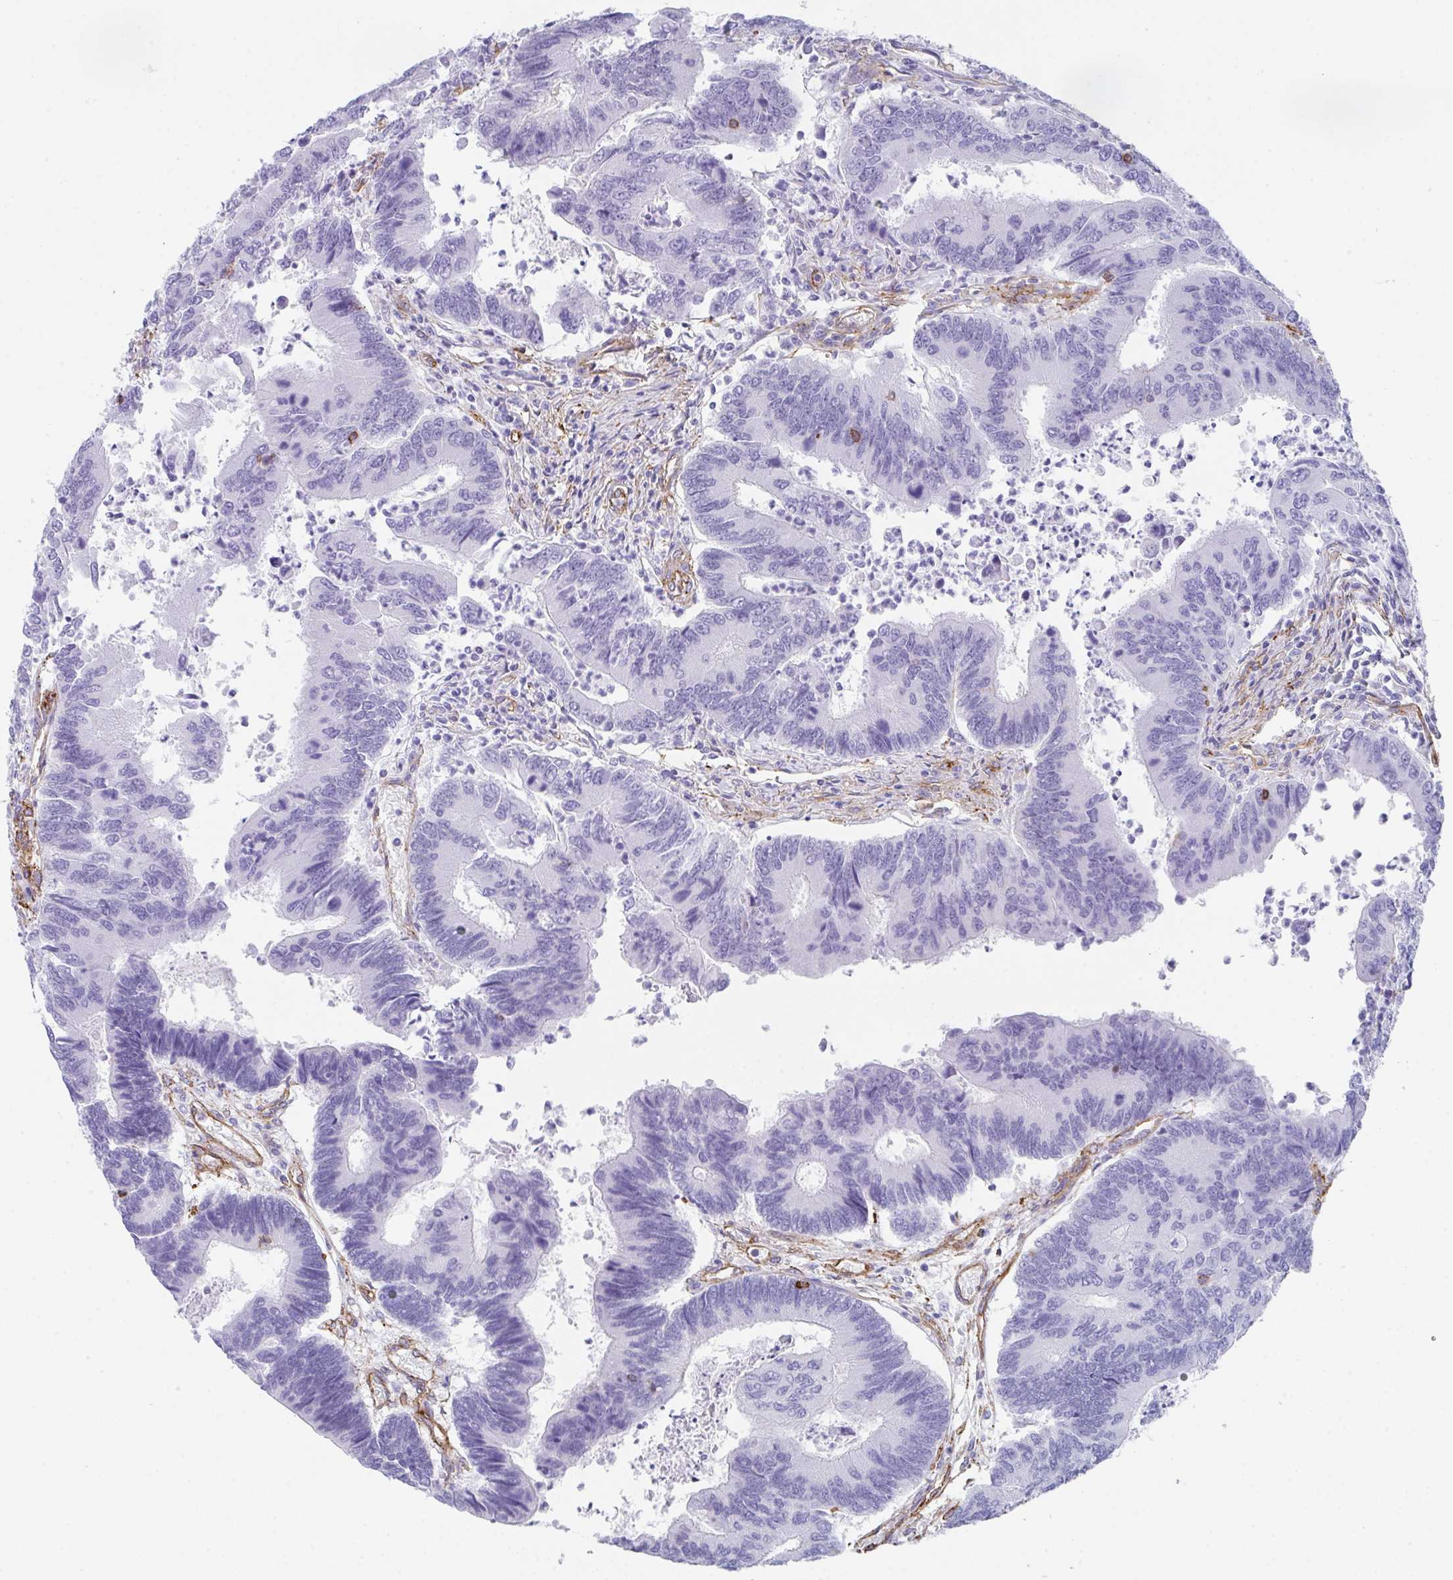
{"staining": {"intensity": "negative", "quantity": "none", "location": "none"}, "tissue": "colorectal cancer", "cell_type": "Tumor cells", "image_type": "cancer", "snomed": [{"axis": "morphology", "description": "Adenocarcinoma, NOS"}, {"axis": "topography", "description": "Colon"}], "caption": "An immunohistochemistry (IHC) micrograph of adenocarcinoma (colorectal) is shown. There is no staining in tumor cells of adenocarcinoma (colorectal). (Immunohistochemistry, brightfield microscopy, high magnification).", "gene": "DBN1", "patient": {"sex": "female", "age": 67}}